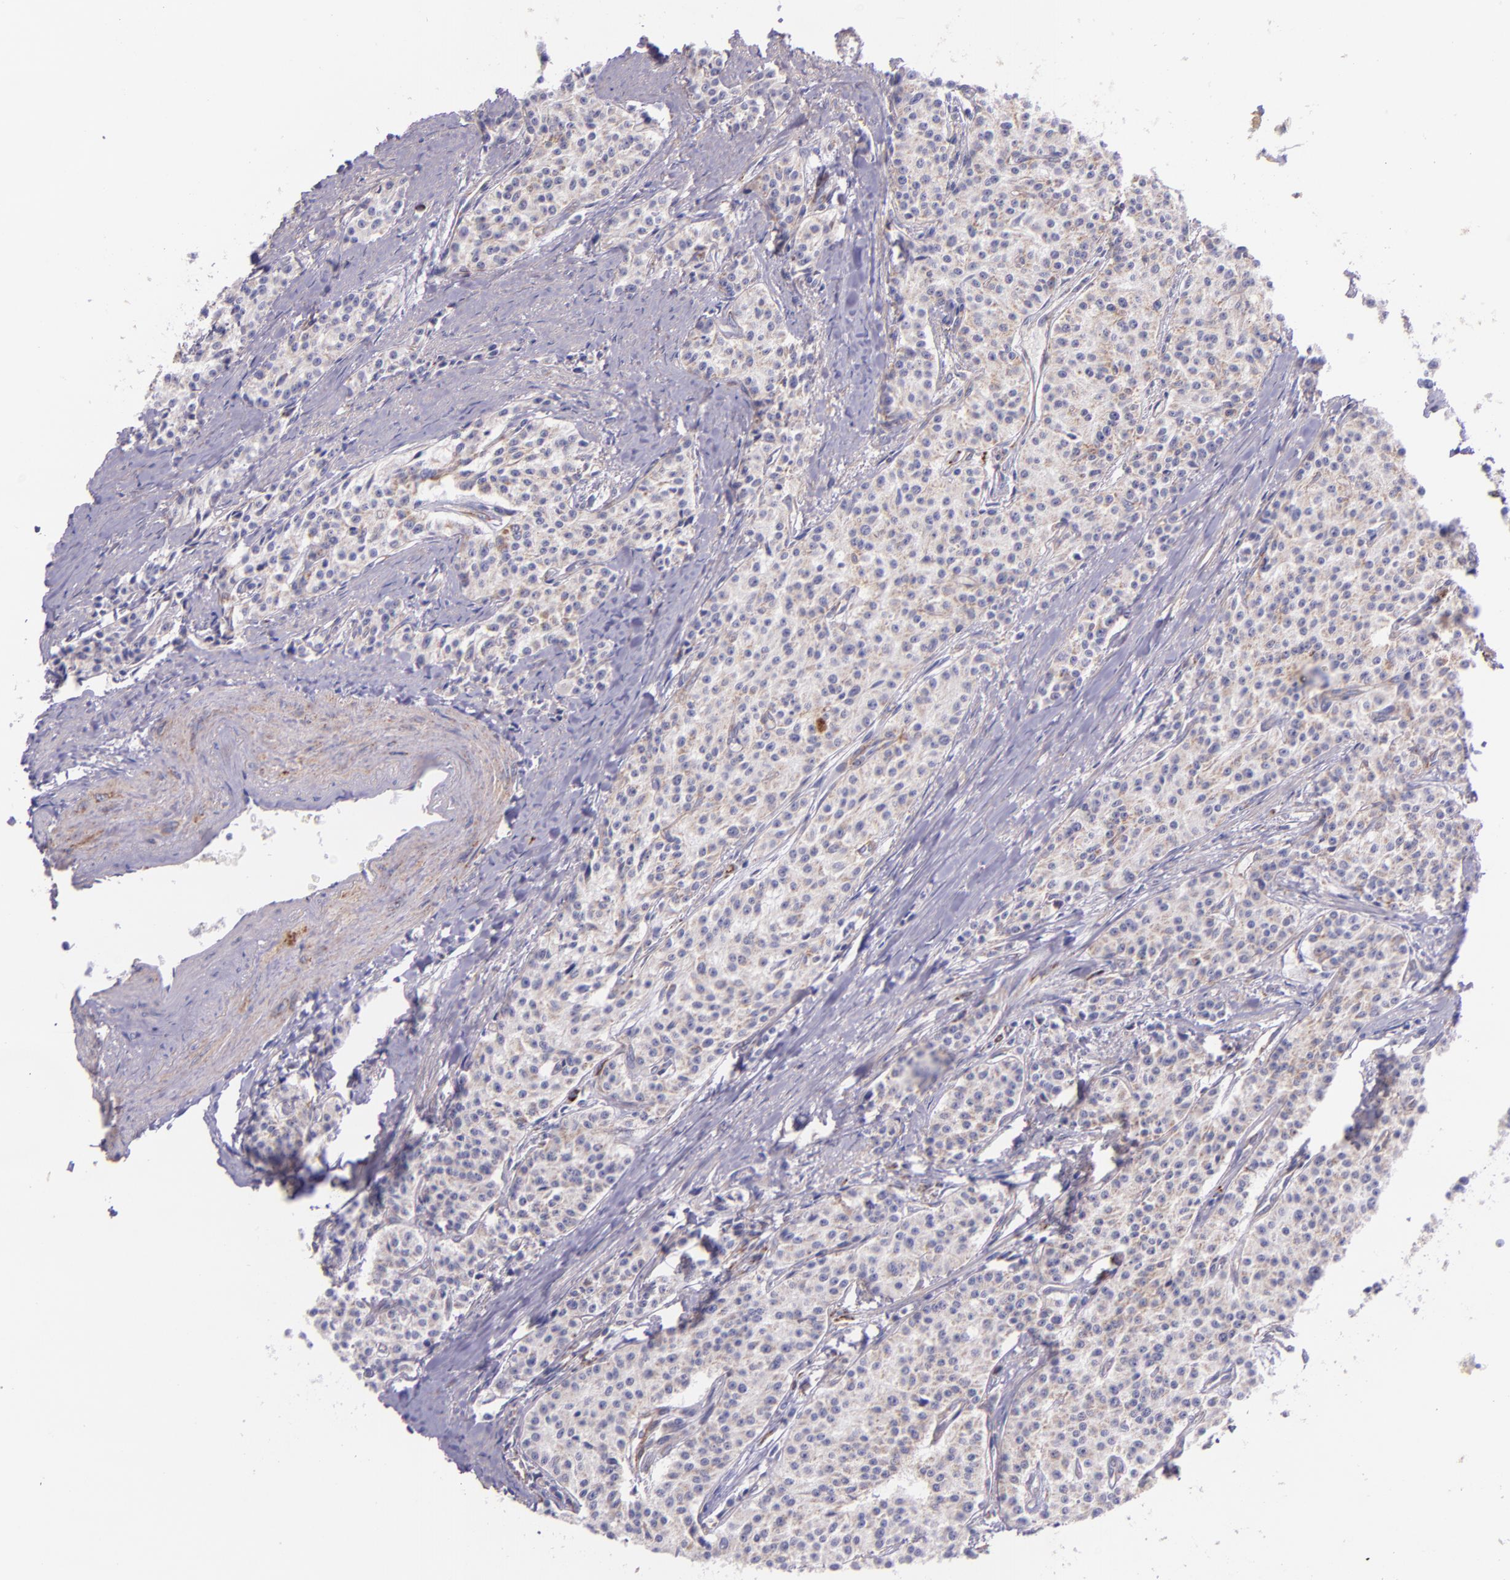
{"staining": {"intensity": "moderate", "quantity": ">75%", "location": "cytoplasmic/membranous"}, "tissue": "carcinoid", "cell_type": "Tumor cells", "image_type": "cancer", "snomed": [{"axis": "morphology", "description": "Carcinoid, malignant, NOS"}, {"axis": "topography", "description": "Stomach"}], "caption": "Carcinoid stained with DAB (3,3'-diaminobenzidine) immunohistochemistry displays medium levels of moderate cytoplasmic/membranous positivity in approximately >75% of tumor cells. (brown staining indicates protein expression, while blue staining denotes nuclei).", "gene": "IDH3G", "patient": {"sex": "female", "age": 76}}